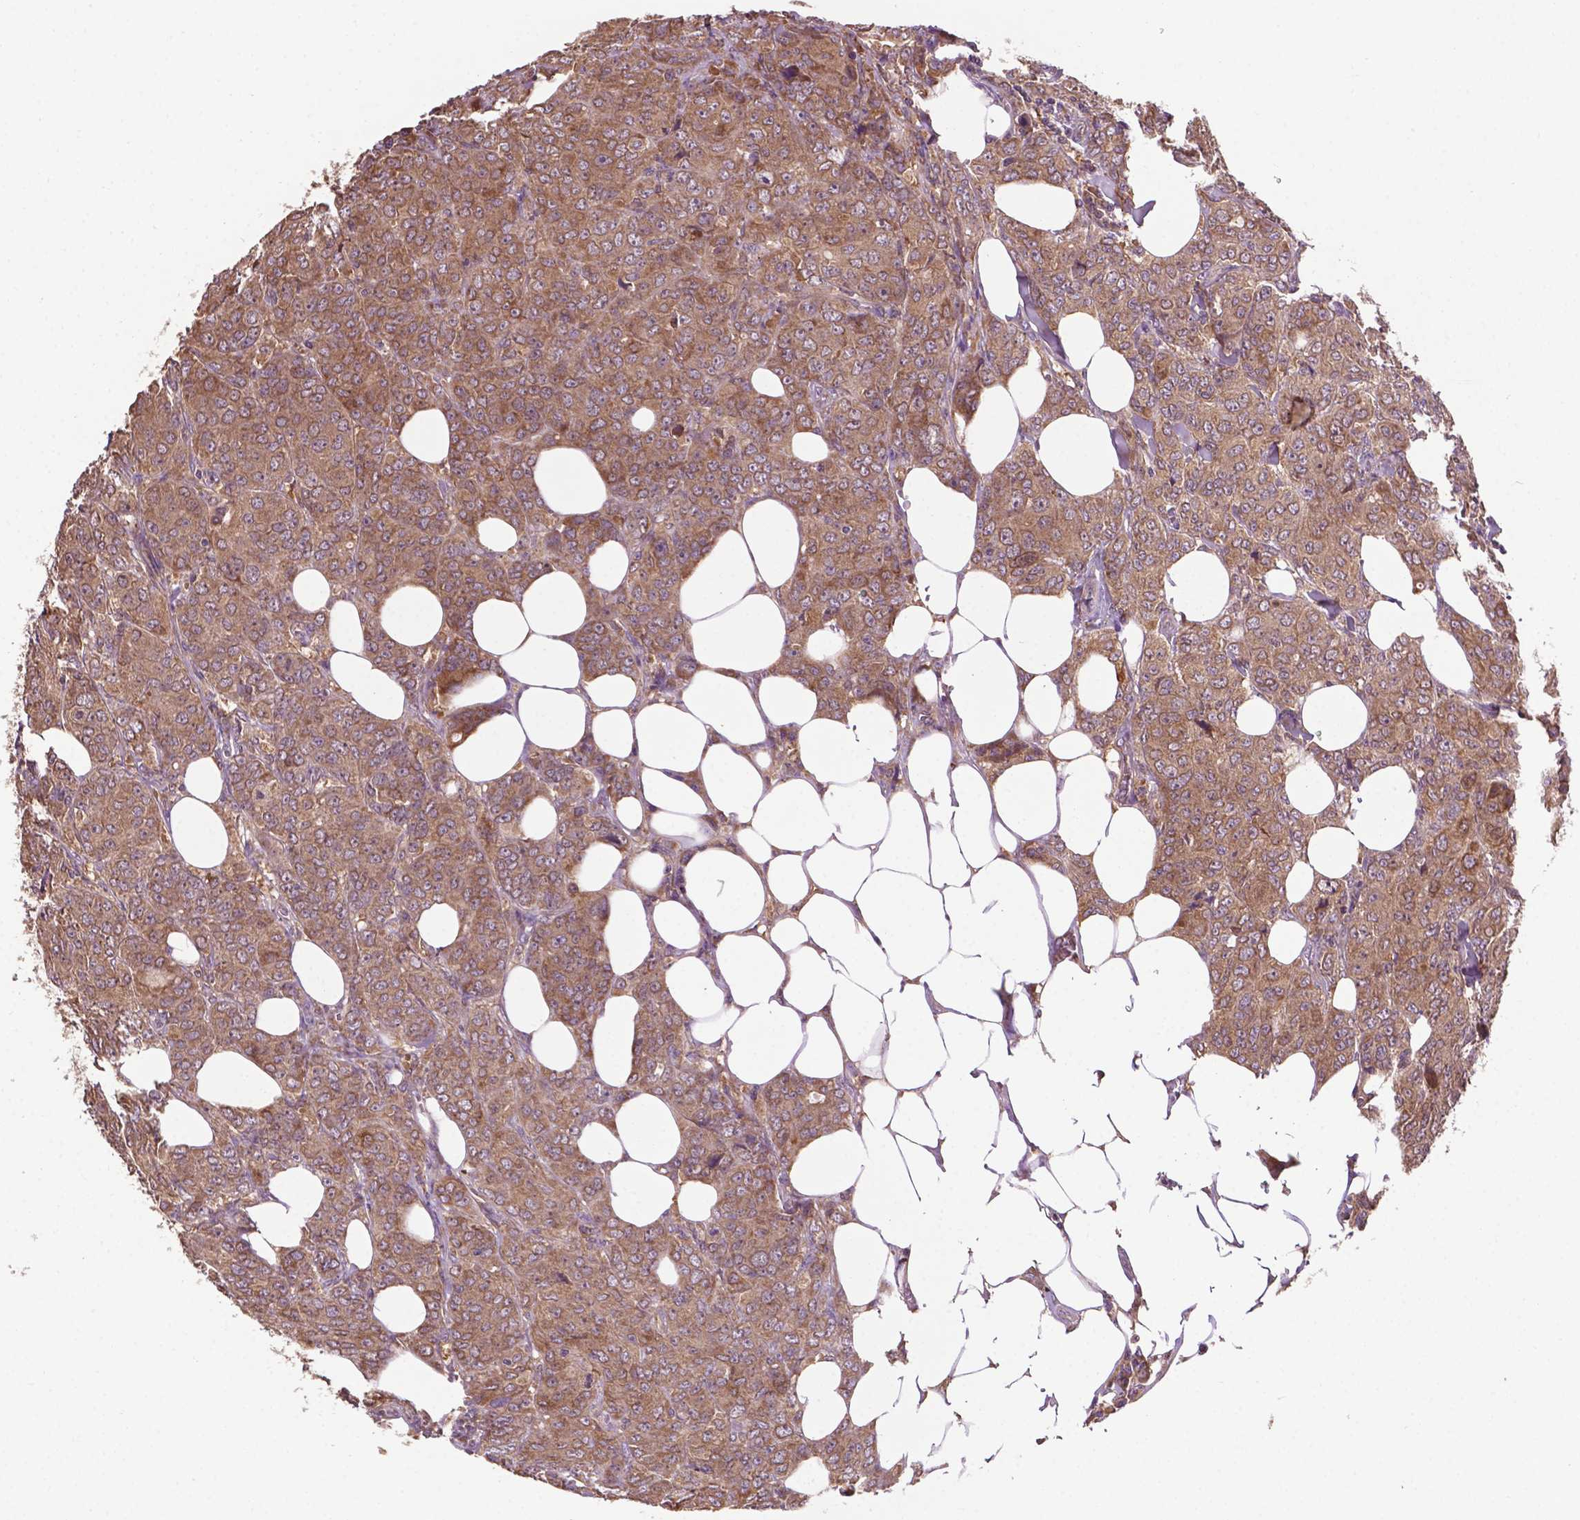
{"staining": {"intensity": "moderate", "quantity": ">75%", "location": "cytoplasmic/membranous"}, "tissue": "breast cancer", "cell_type": "Tumor cells", "image_type": "cancer", "snomed": [{"axis": "morphology", "description": "Duct carcinoma"}, {"axis": "topography", "description": "Breast"}], "caption": "Breast infiltrating ductal carcinoma stained with immunohistochemistry (IHC) demonstrates moderate cytoplasmic/membranous positivity in about >75% of tumor cells.", "gene": "GJA9", "patient": {"sex": "female", "age": 43}}